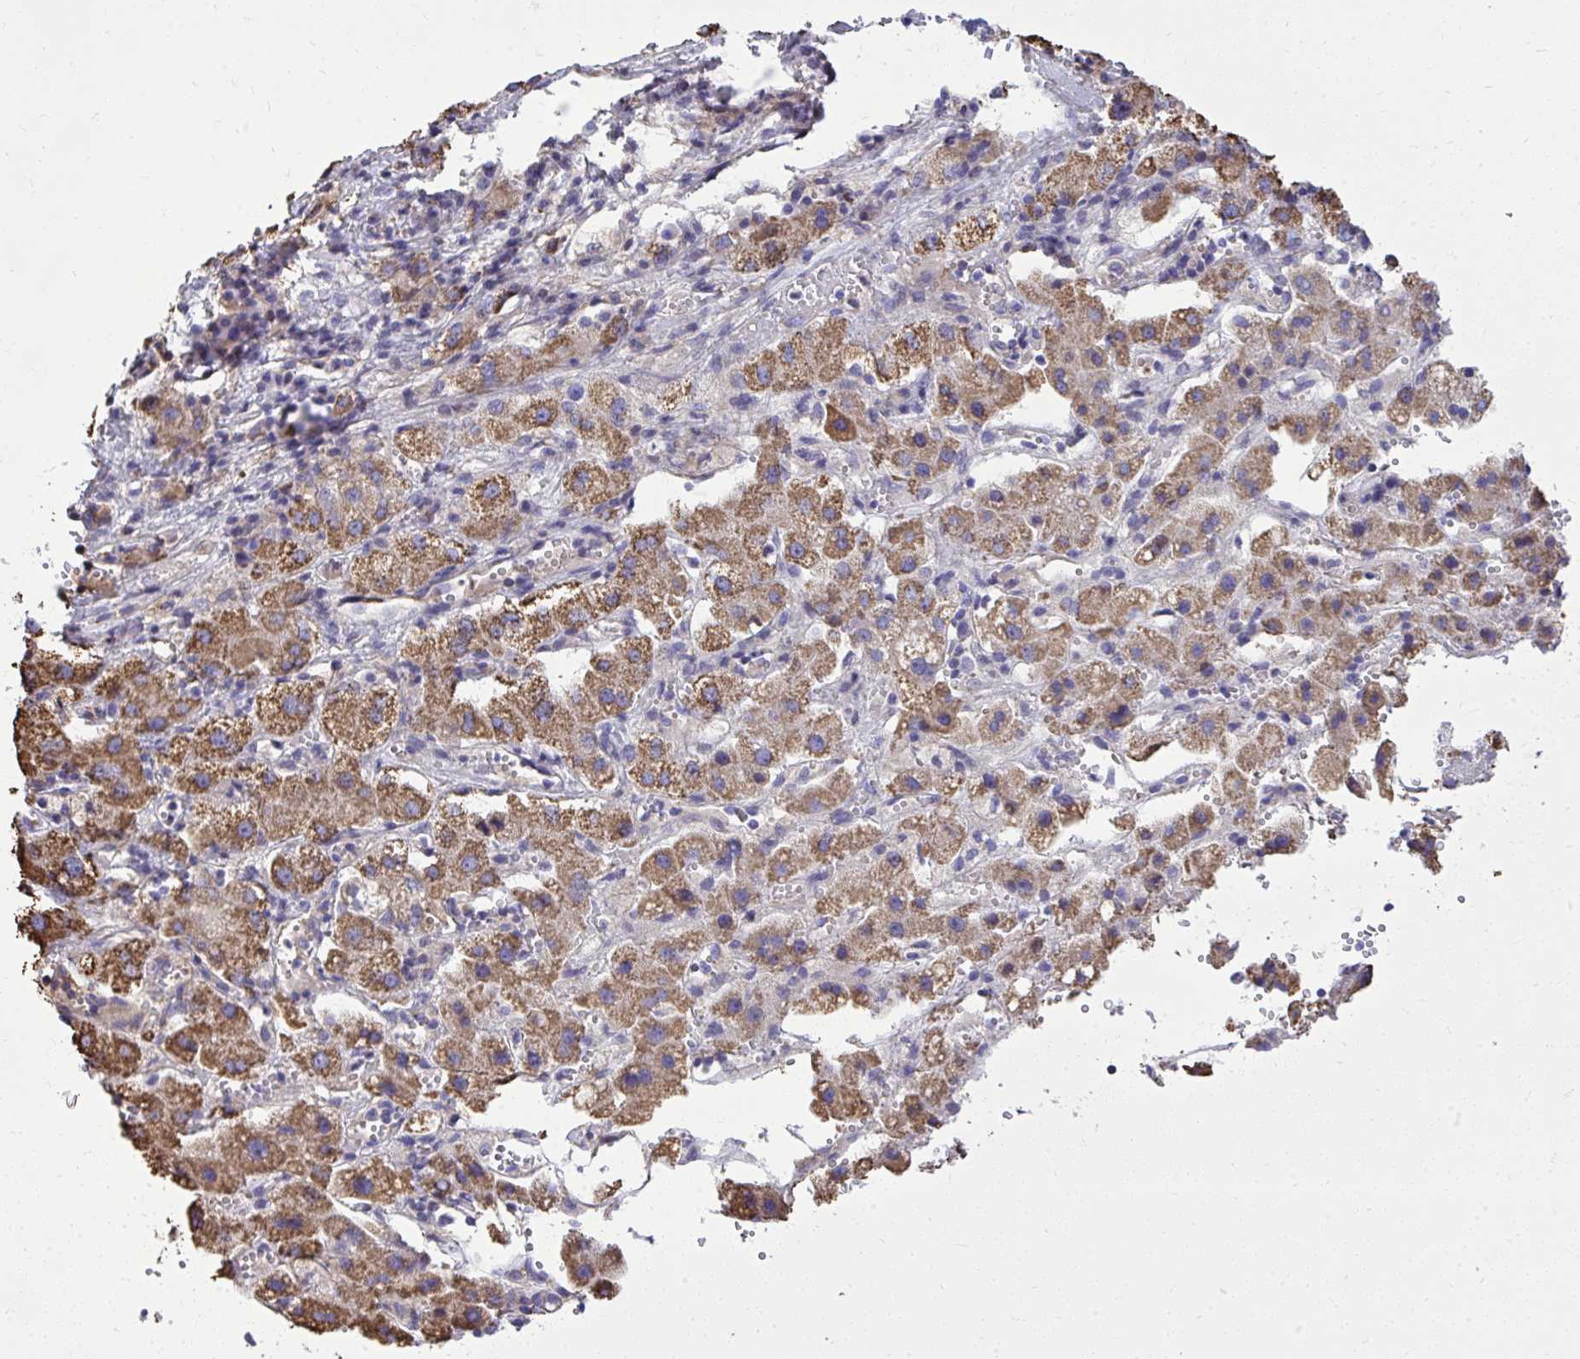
{"staining": {"intensity": "moderate", "quantity": ">75%", "location": "cytoplasmic/membranous"}, "tissue": "liver cancer", "cell_type": "Tumor cells", "image_type": "cancer", "snomed": [{"axis": "morphology", "description": "Carcinoma, Hepatocellular, NOS"}, {"axis": "topography", "description": "Liver"}], "caption": "An immunohistochemistry (IHC) photomicrograph of neoplastic tissue is shown. Protein staining in brown shows moderate cytoplasmic/membranous positivity in liver cancer (hepatocellular carcinoma) within tumor cells. (brown staining indicates protein expression, while blue staining denotes nuclei).", "gene": "GRK4", "patient": {"sex": "female", "age": 58}}